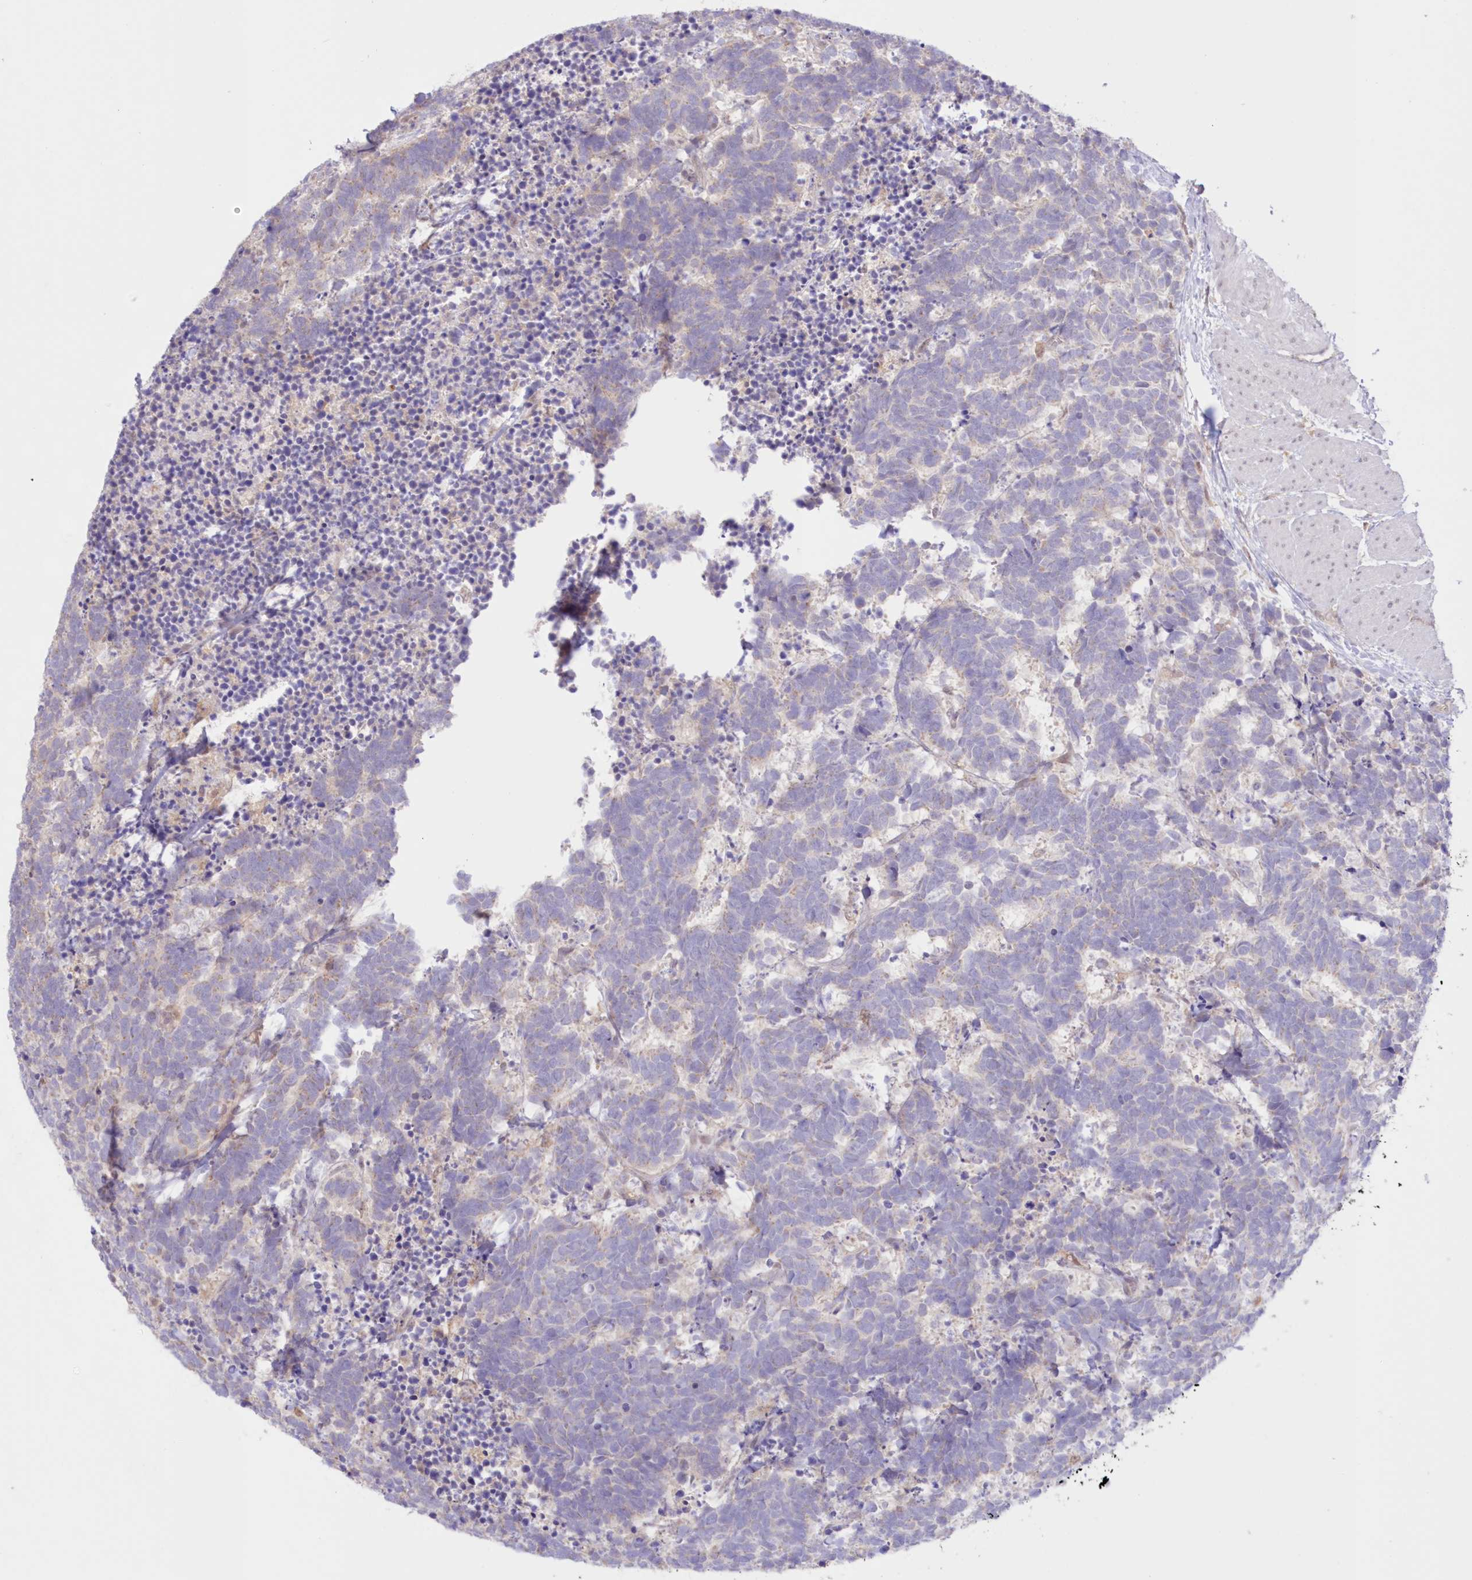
{"staining": {"intensity": "negative", "quantity": "none", "location": "none"}, "tissue": "carcinoid", "cell_type": "Tumor cells", "image_type": "cancer", "snomed": [{"axis": "morphology", "description": "Carcinoma, NOS"}, {"axis": "morphology", "description": "Carcinoid, malignant, NOS"}, {"axis": "topography", "description": "Urinary bladder"}], "caption": "Immunohistochemistry (IHC) of carcinoma displays no expression in tumor cells.", "gene": "RNPEP", "patient": {"sex": "male", "age": 57}}